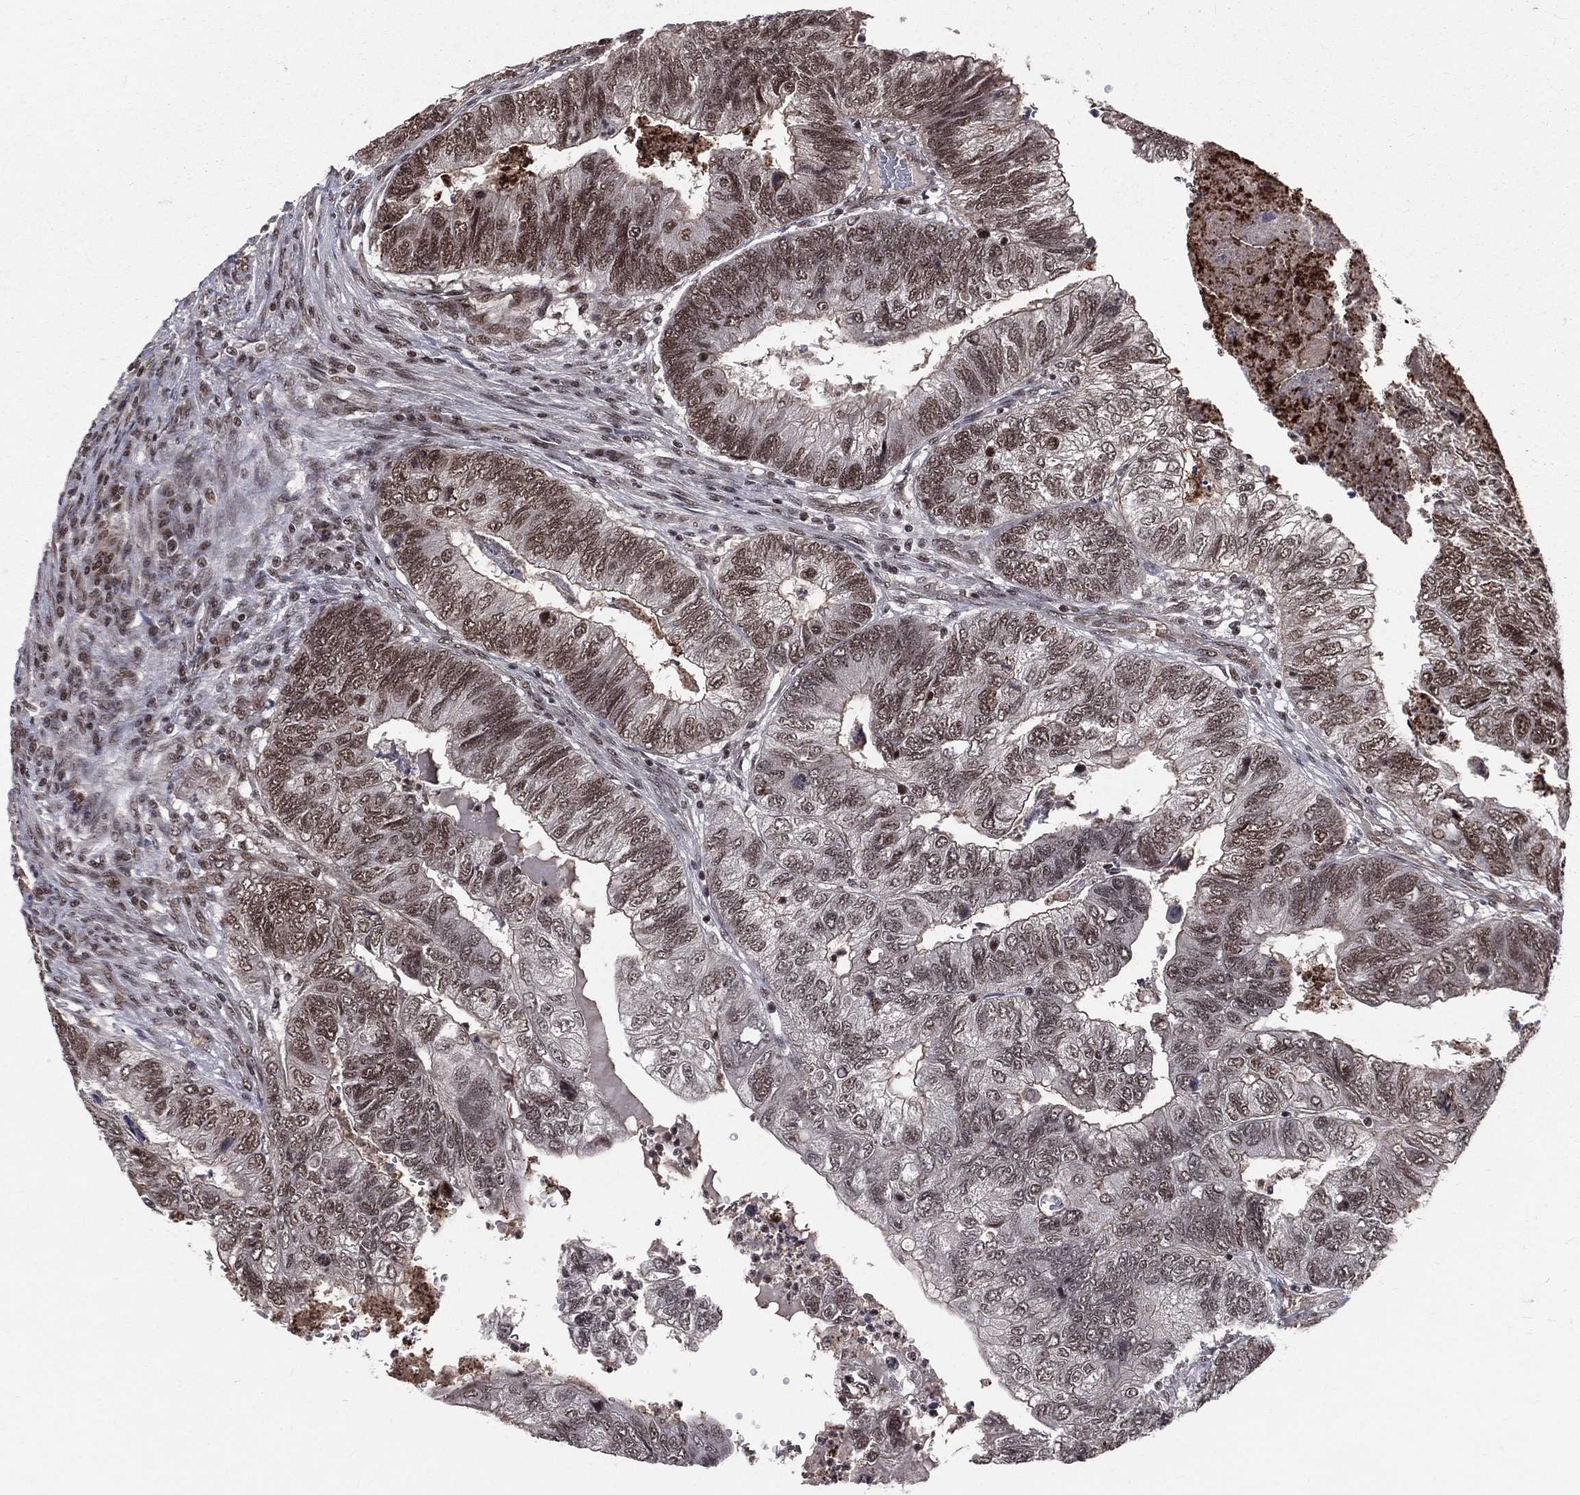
{"staining": {"intensity": "moderate", "quantity": "<25%", "location": "nuclear"}, "tissue": "colorectal cancer", "cell_type": "Tumor cells", "image_type": "cancer", "snomed": [{"axis": "morphology", "description": "Adenocarcinoma, NOS"}, {"axis": "topography", "description": "Colon"}], "caption": "A high-resolution image shows IHC staining of colorectal cancer (adenocarcinoma), which demonstrates moderate nuclear positivity in approximately <25% of tumor cells.", "gene": "SMC3", "patient": {"sex": "female", "age": 67}}